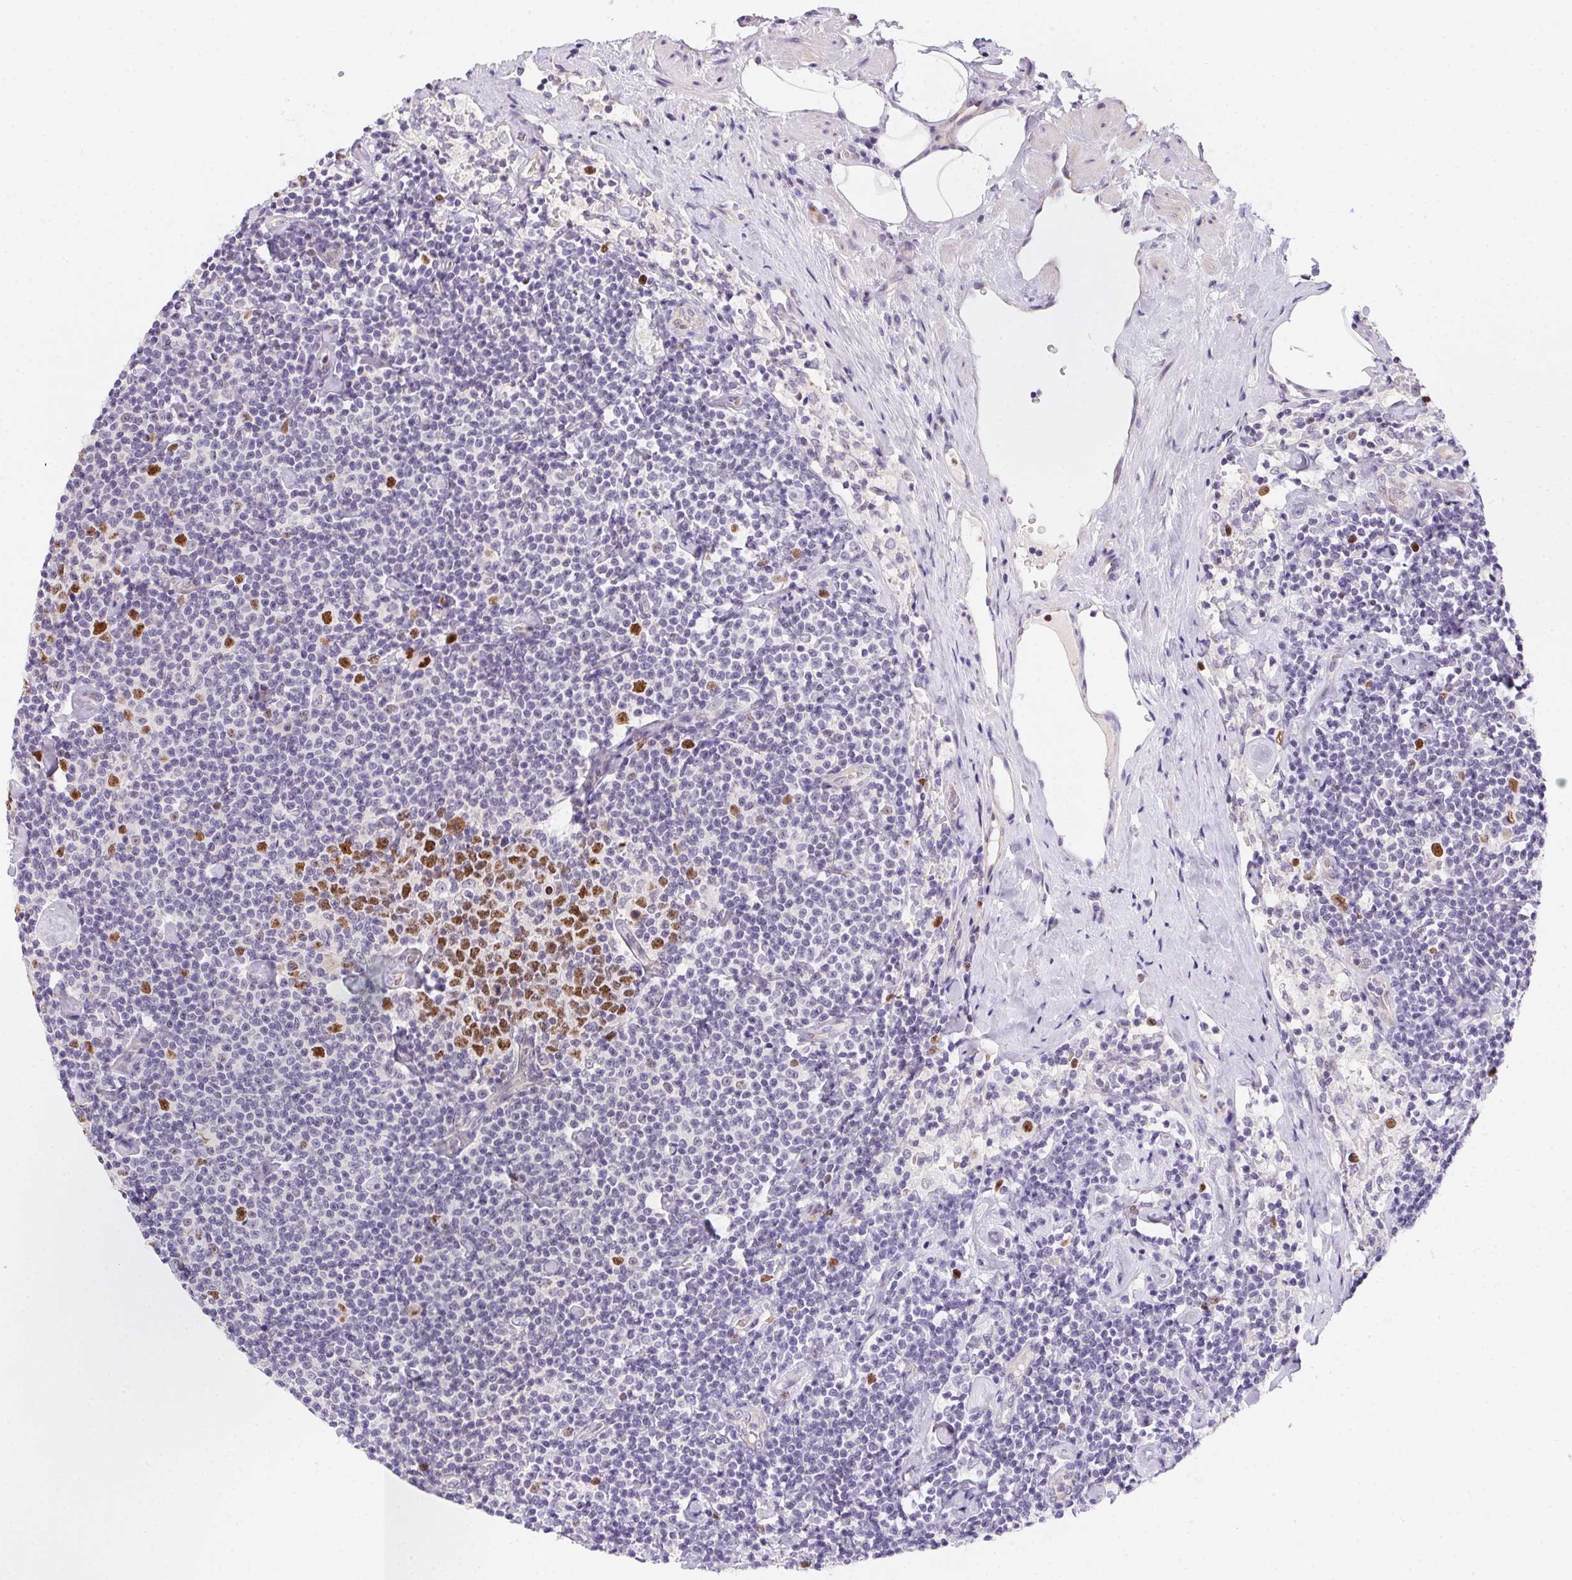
{"staining": {"intensity": "negative", "quantity": "none", "location": "none"}, "tissue": "lymphoma", "cell_type": "Tumor cells", "image_type": "cancer", "snomed": [{"axis": "morphology", "description": "Malignant lymphoma, non-Hodgkin's type, Low grade"}, {"axis": "topography", "description": "Lymph node"}], "caption": "A high-resolution histopathology image shows immunohistochemistry (IHC) staining of lymphoma, which shows no significant expression in tumor cells.", "gene": "HELLS", "patient": {"sex": "male", "age": 81}}